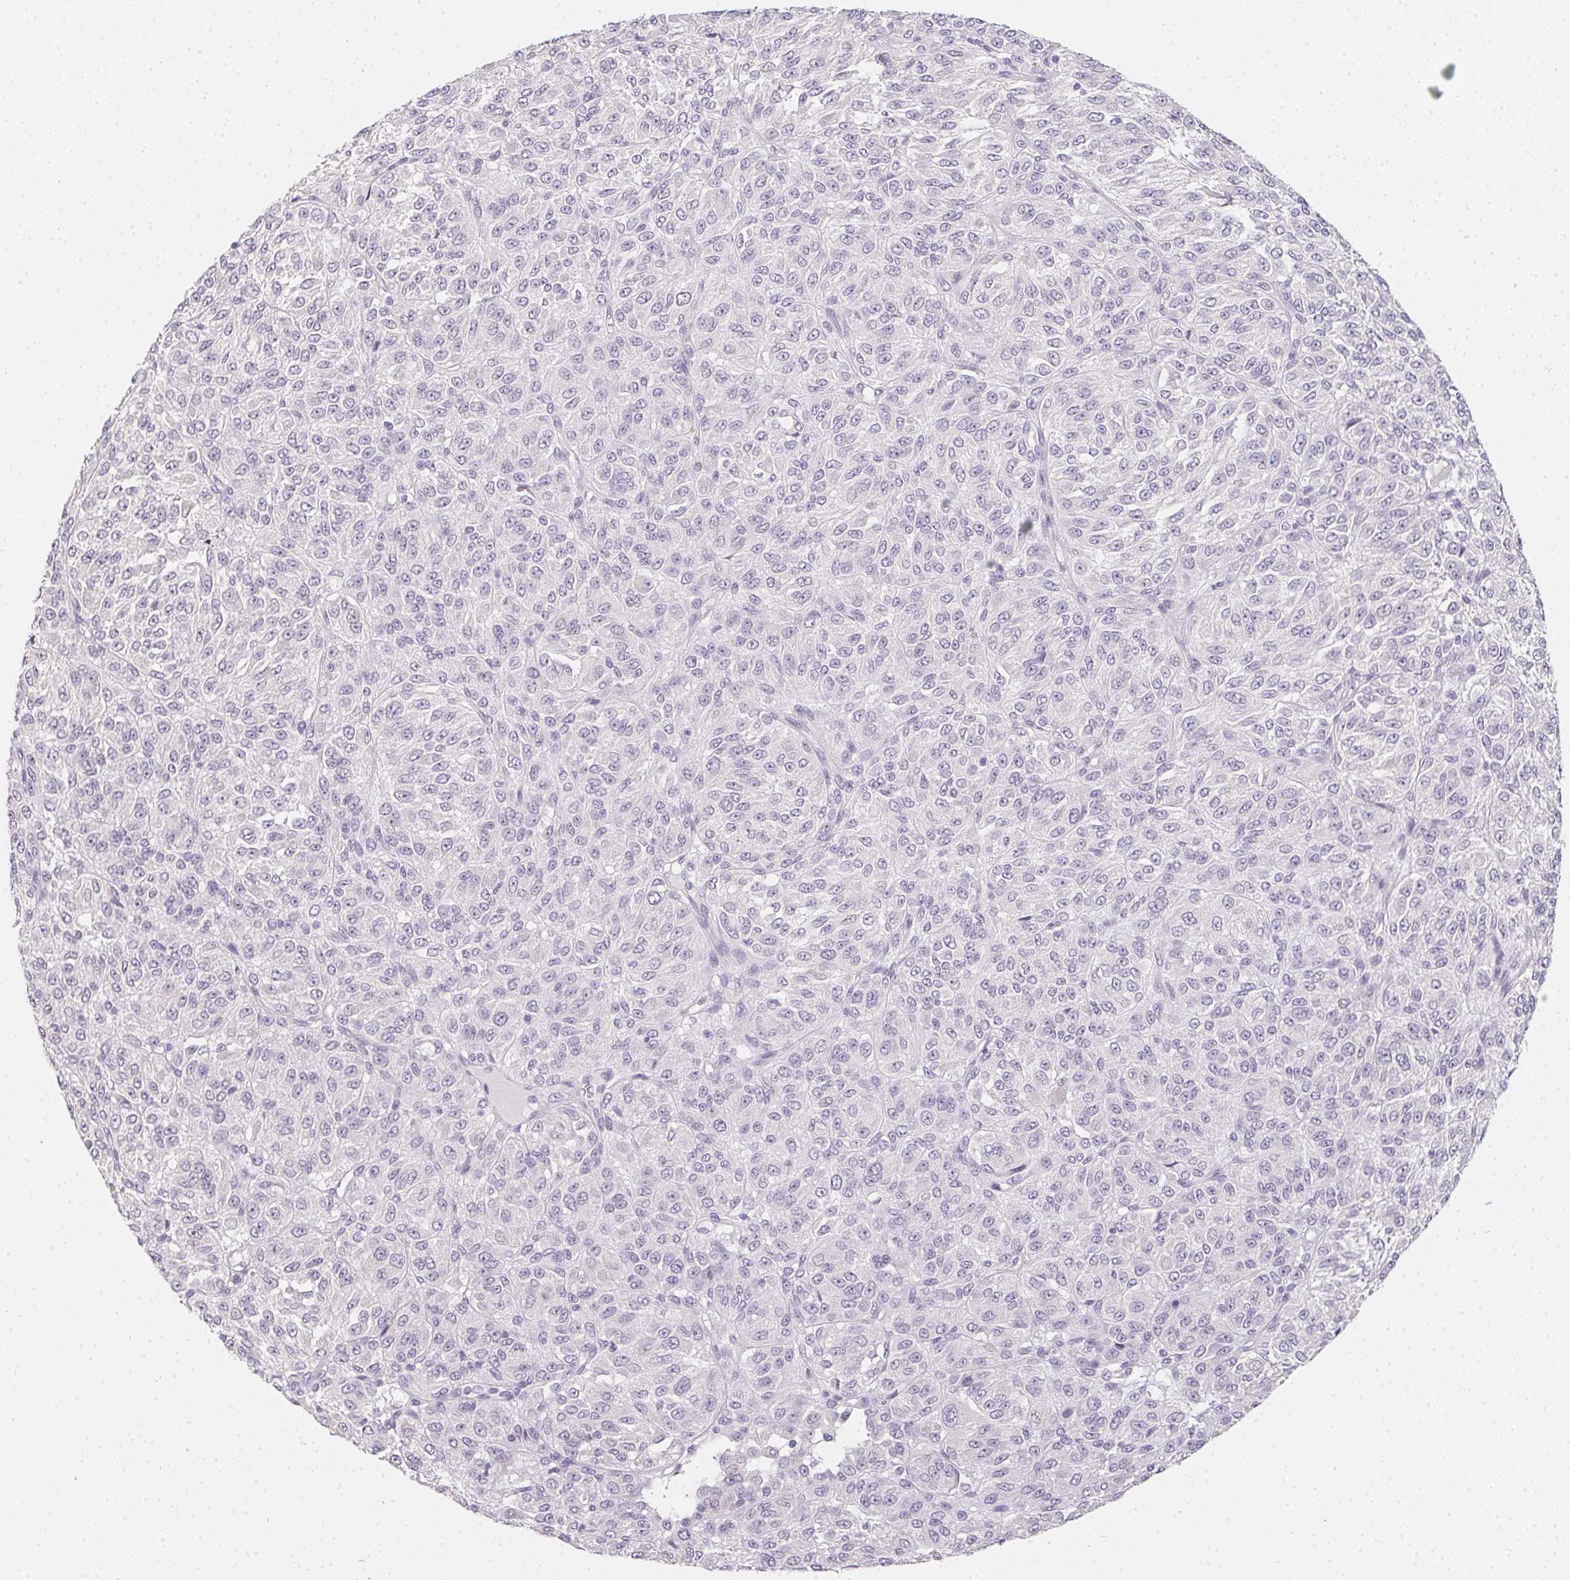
{"staining": {"intensity": "negative", "quantity": "none", "location": "none"}, "tissue": "melanoma", "cell_type": "Tumor cells", "image_type": "cancer", "snomed": [{"axis": "morphology", "description": "Malignant melanoma, Metastatic site"}, {"axis": "topography", "description": "Brain"}], "caption": "Tumor cells are negative for brown protein staining in malignant melanoma (metastatic site).", "gene": "ZBBX", "patient": {"sex": "female", "age": 56}}